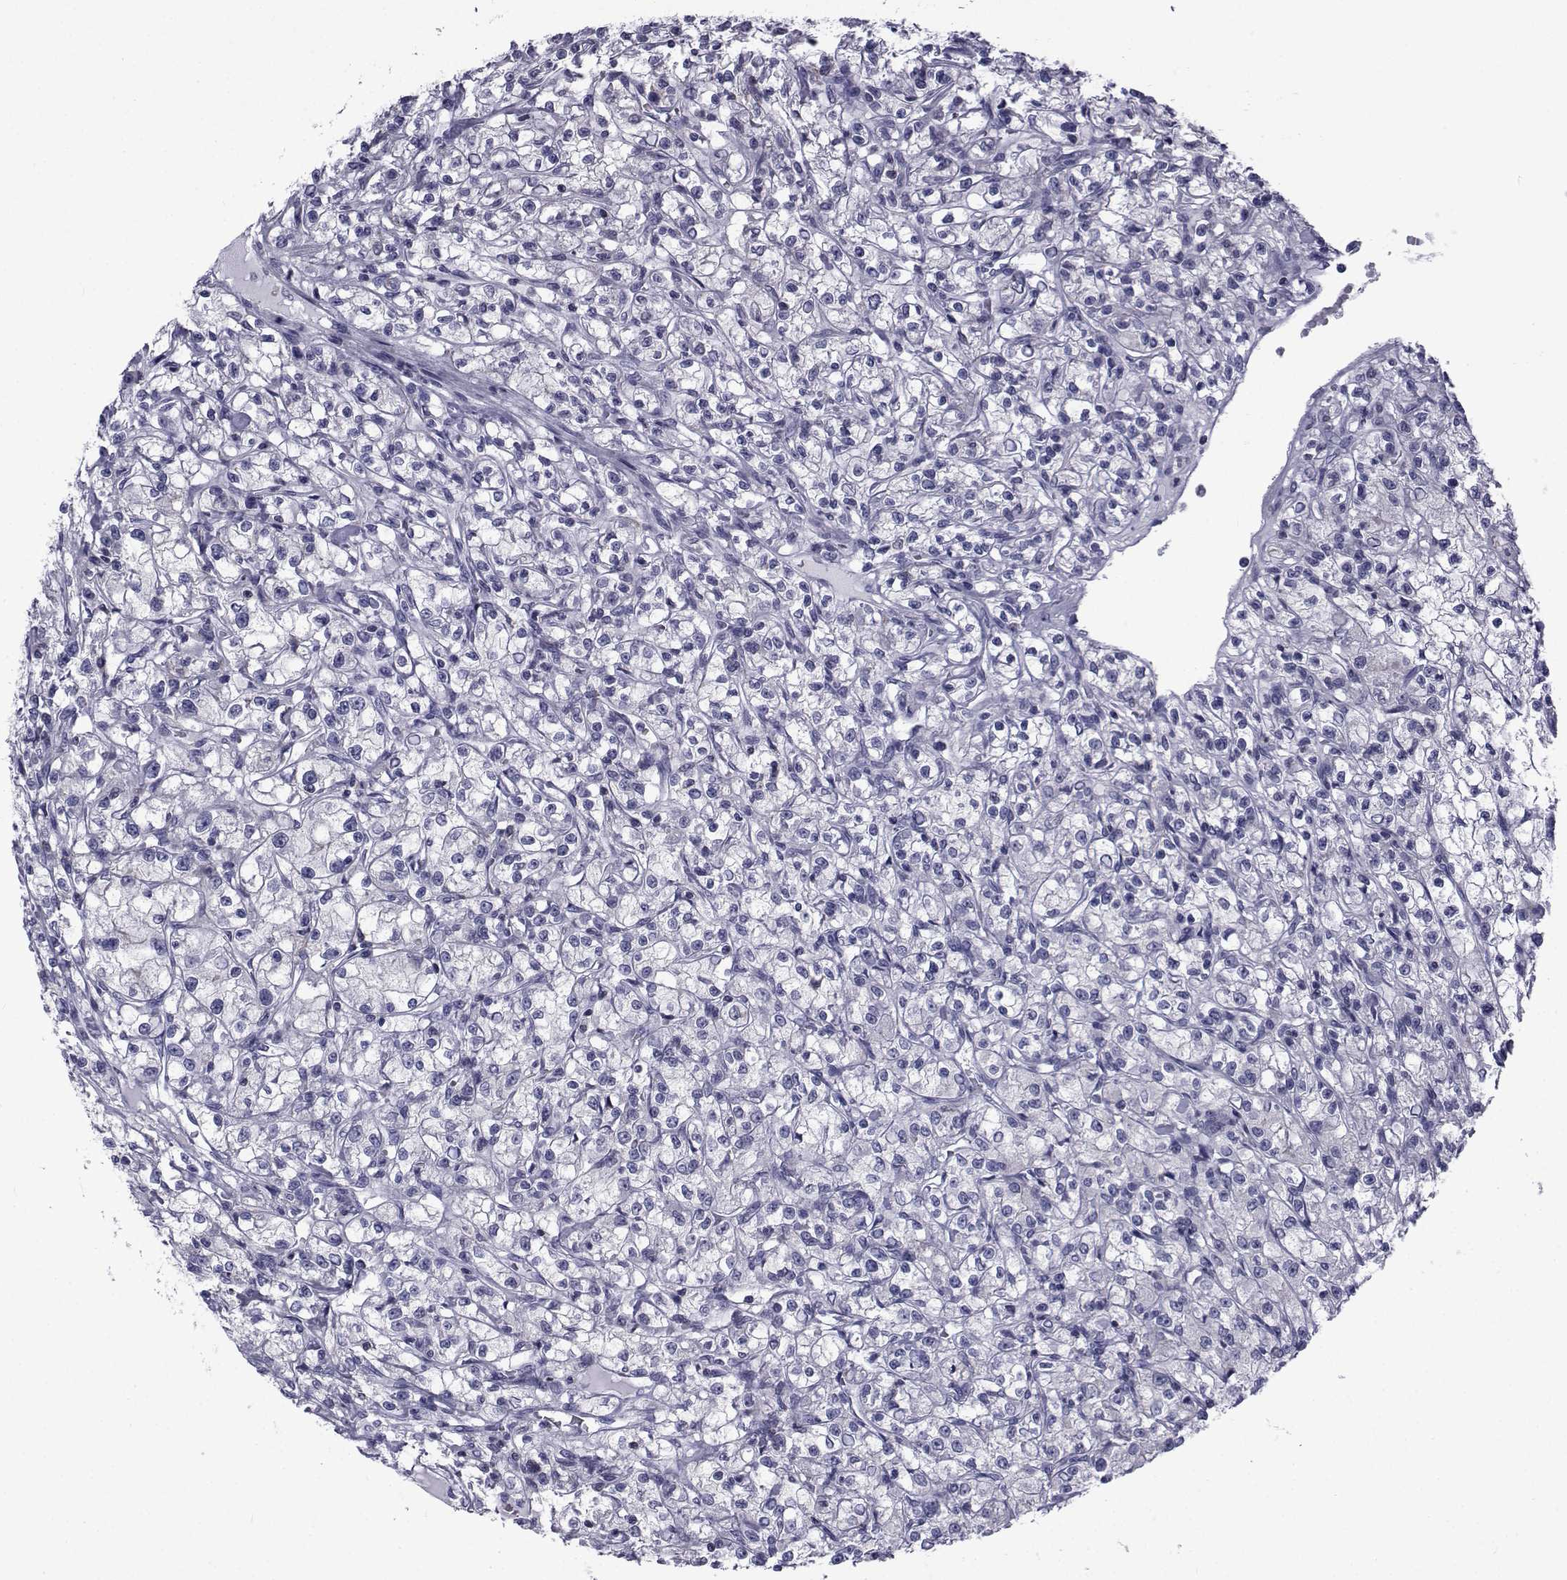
{"staining": {"intensity": "negative", "quantity": "none", "location": "none"}, "tissue": "renal cancer", "cell_type": "Tumor cells", "image_type": "cancer", "snomed": [{"axis": "morphology", "description": "Adenocarcinoma, NOS"}, {"axis": "topography", "description": "Kidney"}], "caption": "This is a histopathology image of immunohistochemistry (IHC) staining of renal cancer (adenocarcinoma), which shows no positivity in tumor cells. (Brightfield microscopy of DAB immunohistochemistry (IHC) at high magnification).", "gene": "PDE6H", "patient": {"sex": "female", "age": 59}}